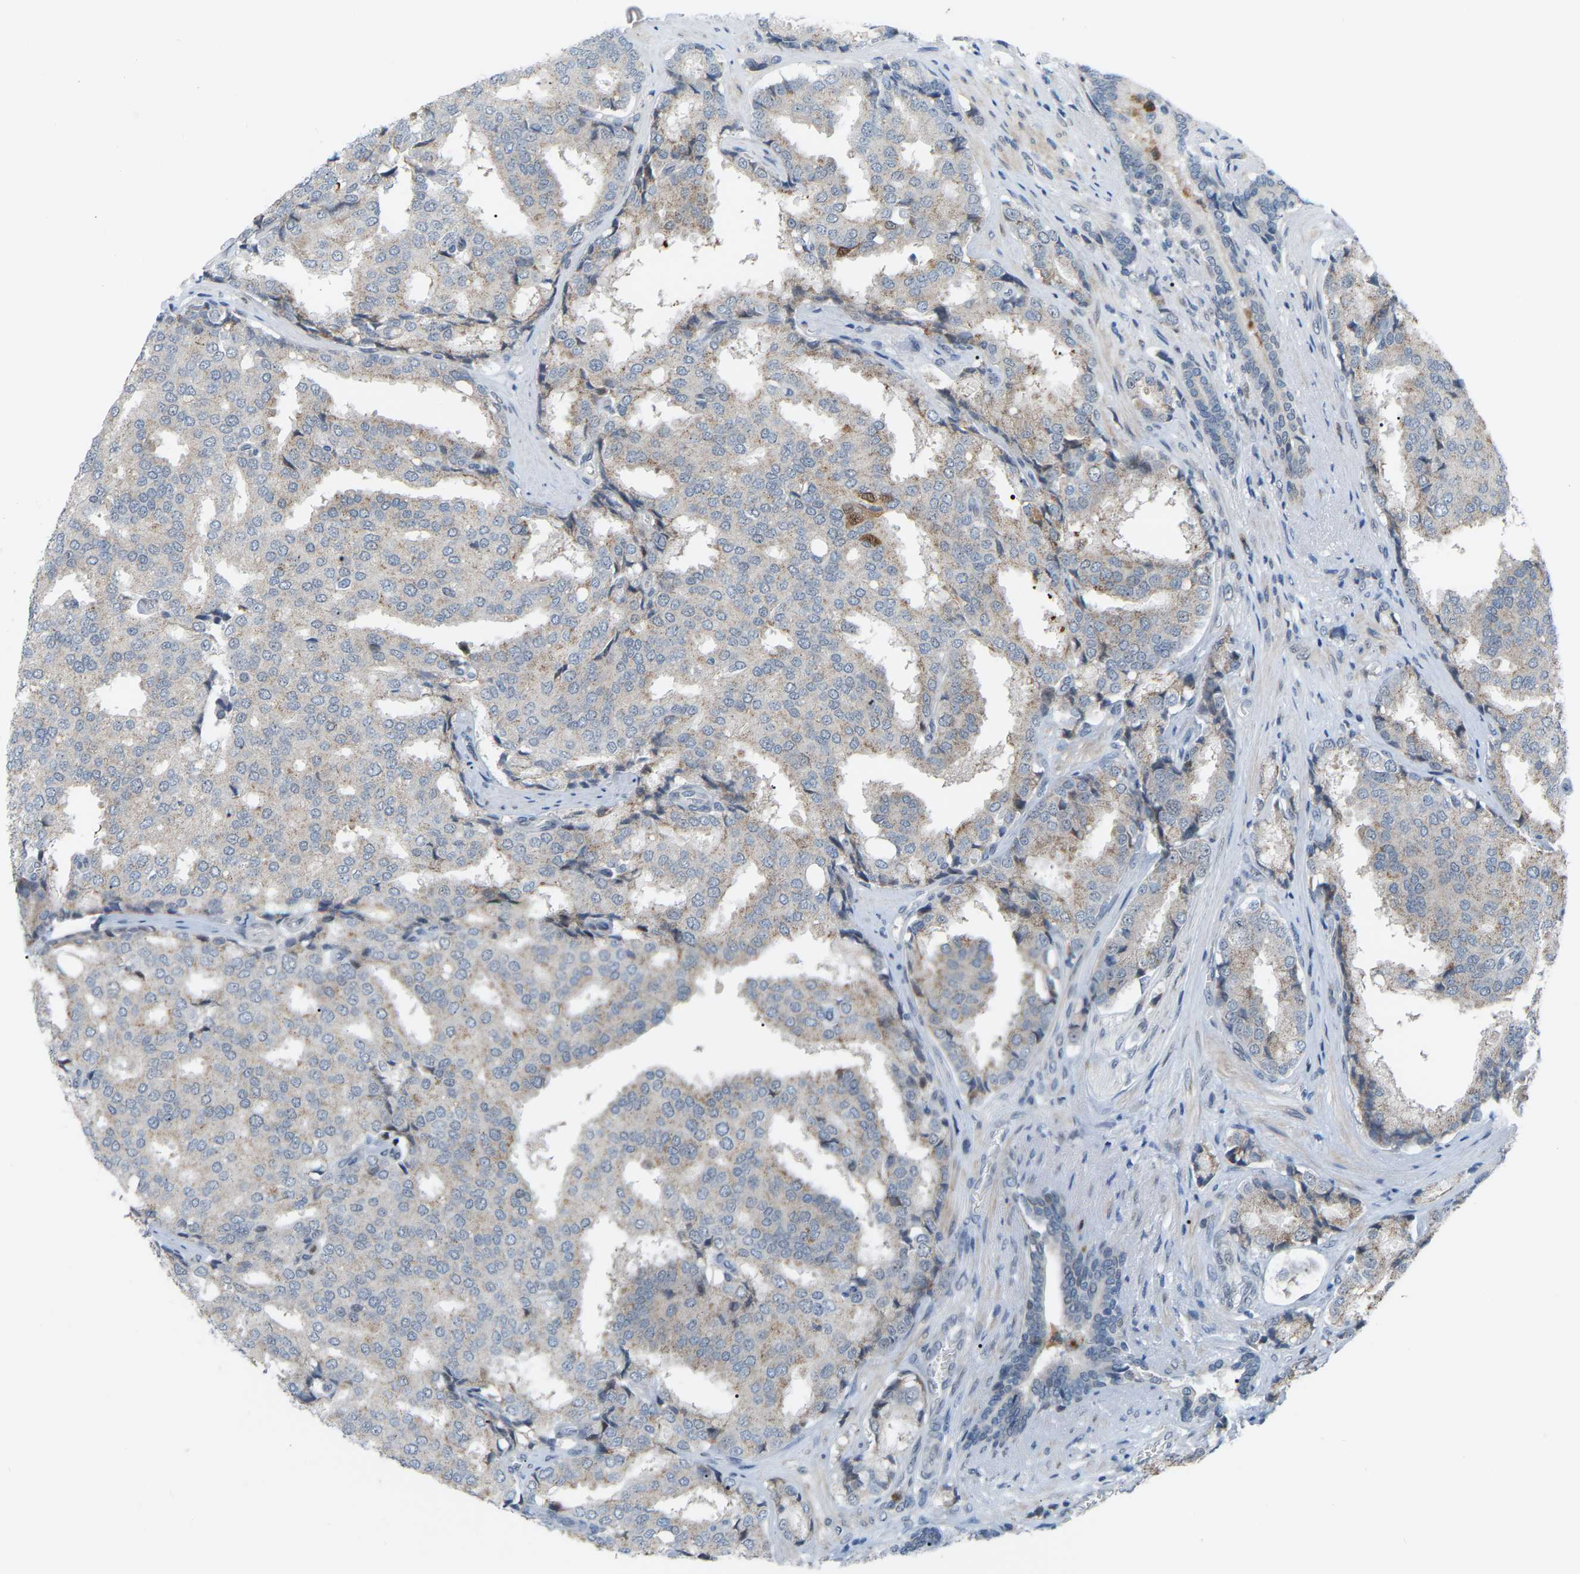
{"staining": {"intensity": "weak", "quantity": ">75%", "location": "cytoplasmic/membranous"}, "tissue": "prostate cancer", "cell_type": "Tumor cells", "image_type": "cancer", "snomed": [{"axis": "morphology", "description": "Adenocarcinoma, High grade"}, {"axis": "topography", "description": "Prostate"}], "caption": "DAB immunohistochemical staining of high-grade adenocarcinoma (prostate) exhibits weak cytoplasmic/membranous protein expression in approximately >75% of tumor cells. The protein is stained brown, and the nuclei are stained in blue (DAB IHC with brightfield microscopy, high magnification).", "gene": "CROT", "patient": {"sex": "male", "age": 50}}